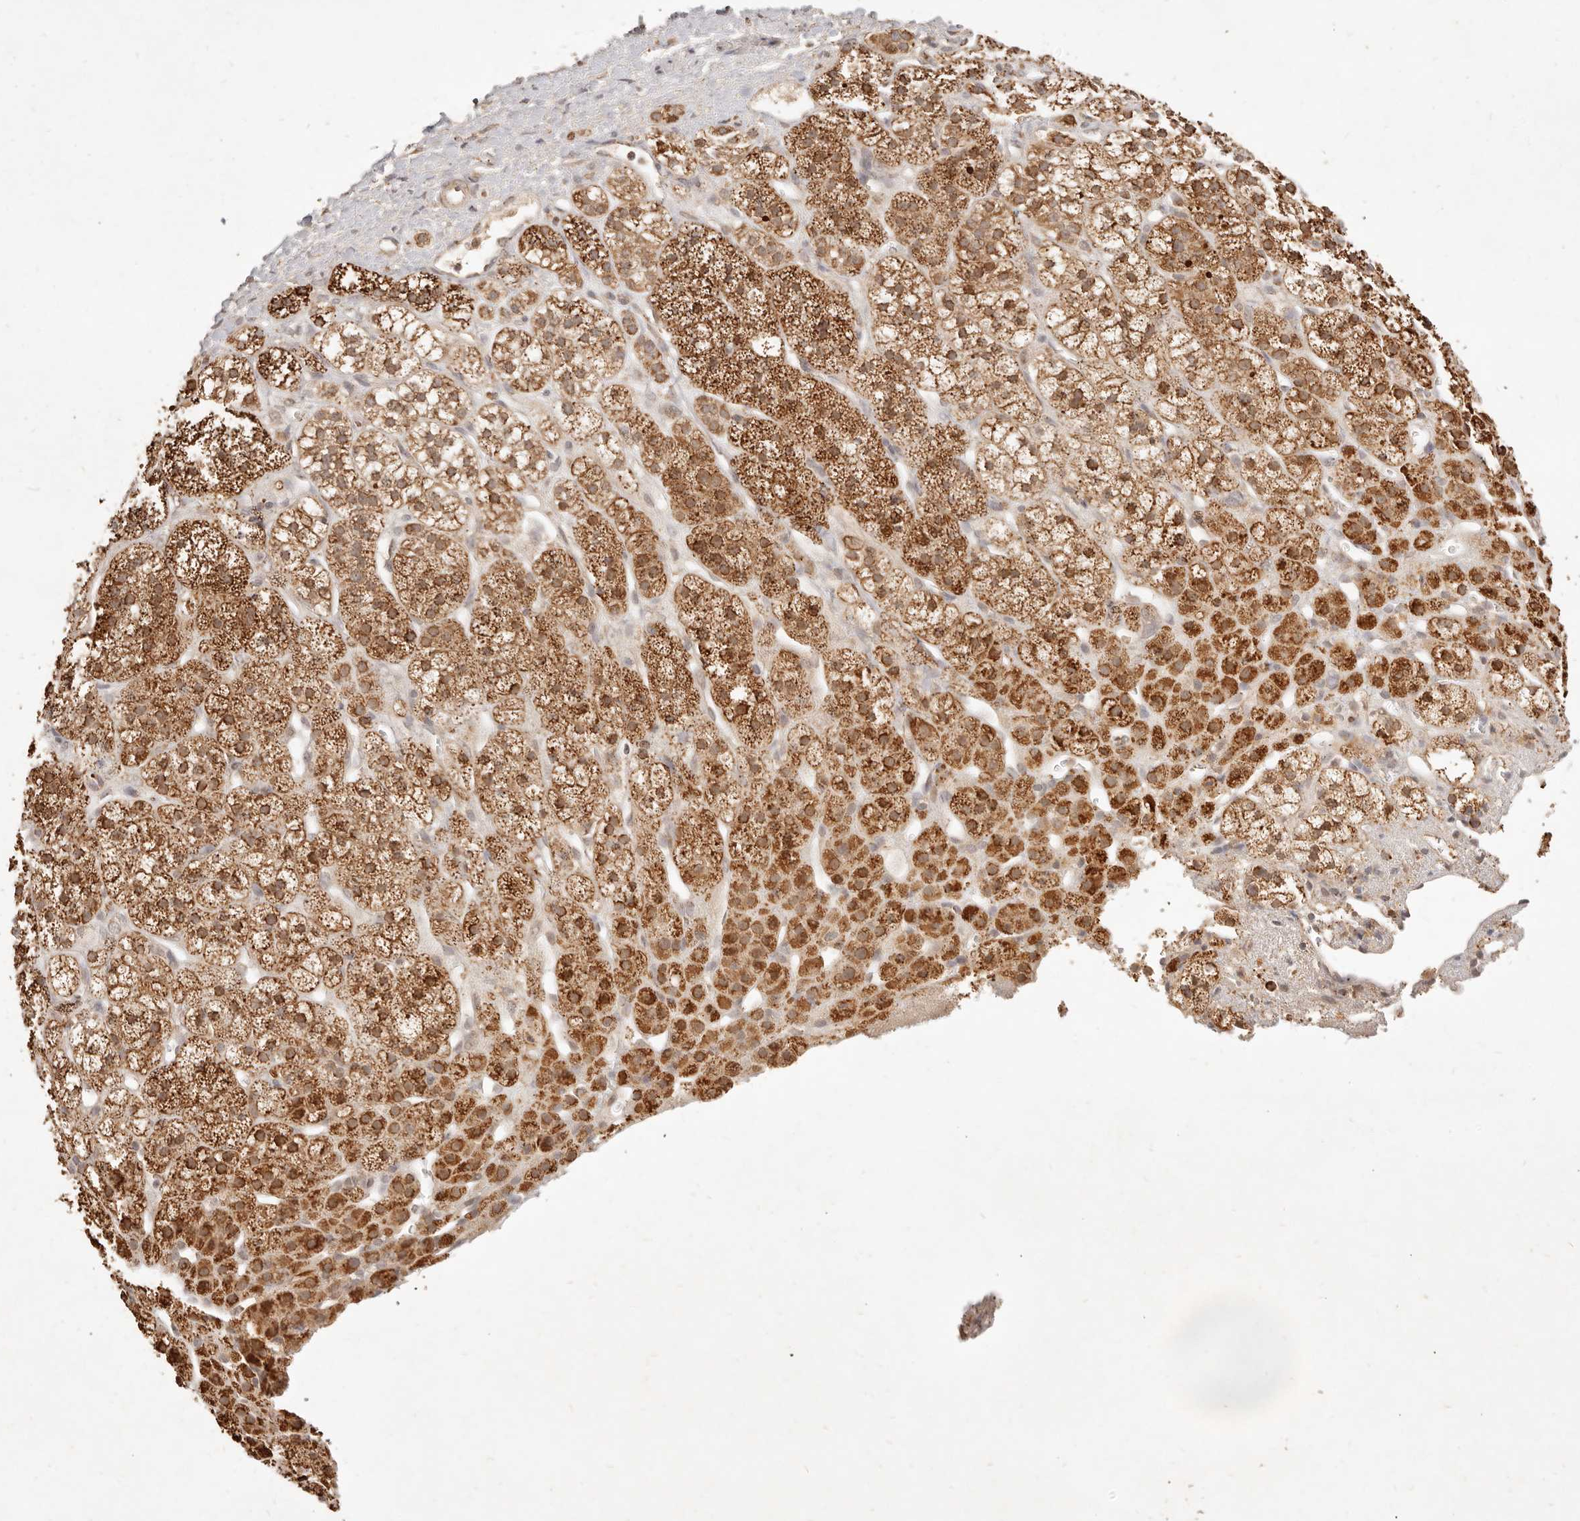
{"staining": {"intensity": "strong", "quantity": ">75%", "location": "cytoplasmic/membranous"}, "tissue": "adrenal gland", "cell_type": "Glandular cells", "image_type": "normal", "snomed": [{"axis": "morphology", "description": "Normal tissue, NOS"}, {"axis": "topography", "description": "Adrenal gland"}], "caption": "The histopathology image displays immunohistochemical staining of normal adrenal gland. There is strong cytoplasmic/membranous expression is seen in about >75% of glandular cells.", "gene": "CPLANE2", "patient": {"sex": "male", "age": 56}}